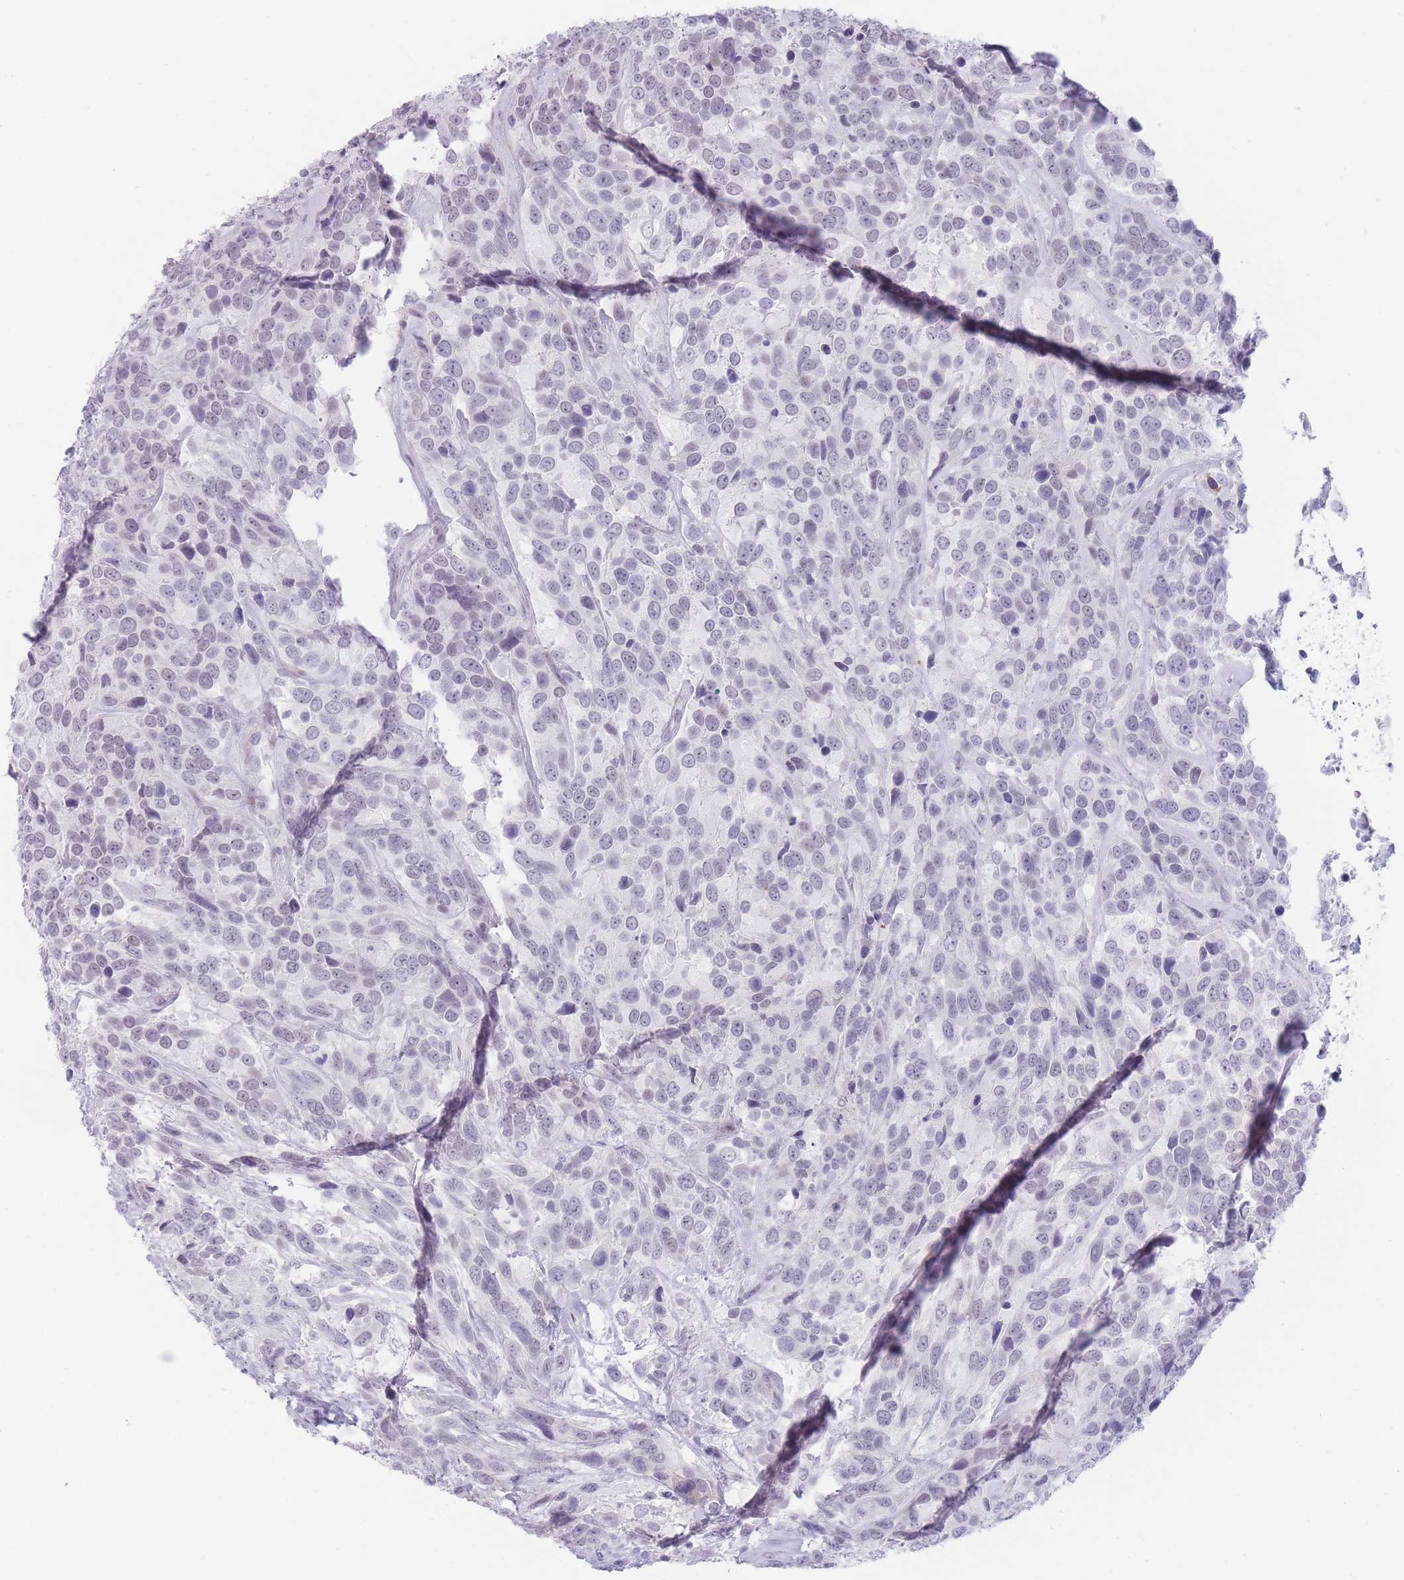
{"staining": {"intensity": "negative", "quantity": "none", "location": "none"}, "tissue": "urothelial cancer", "cell_type": "Tumor cells", "image_type": "cancer", "snomed": [{"axis": "morphology", "description": "Urothelial carcinoma, High grade"}, {"axis": "topography", "description": "Urinary bladder"}], "caption": "Immunohistochemistry (IHC) image of human high-grade urothelial carcinoma stained for a protein (brown), which shows no expression in tumor cells.", "gene": "IFNA6", "patient": {"sex": "female", "age": 70}}